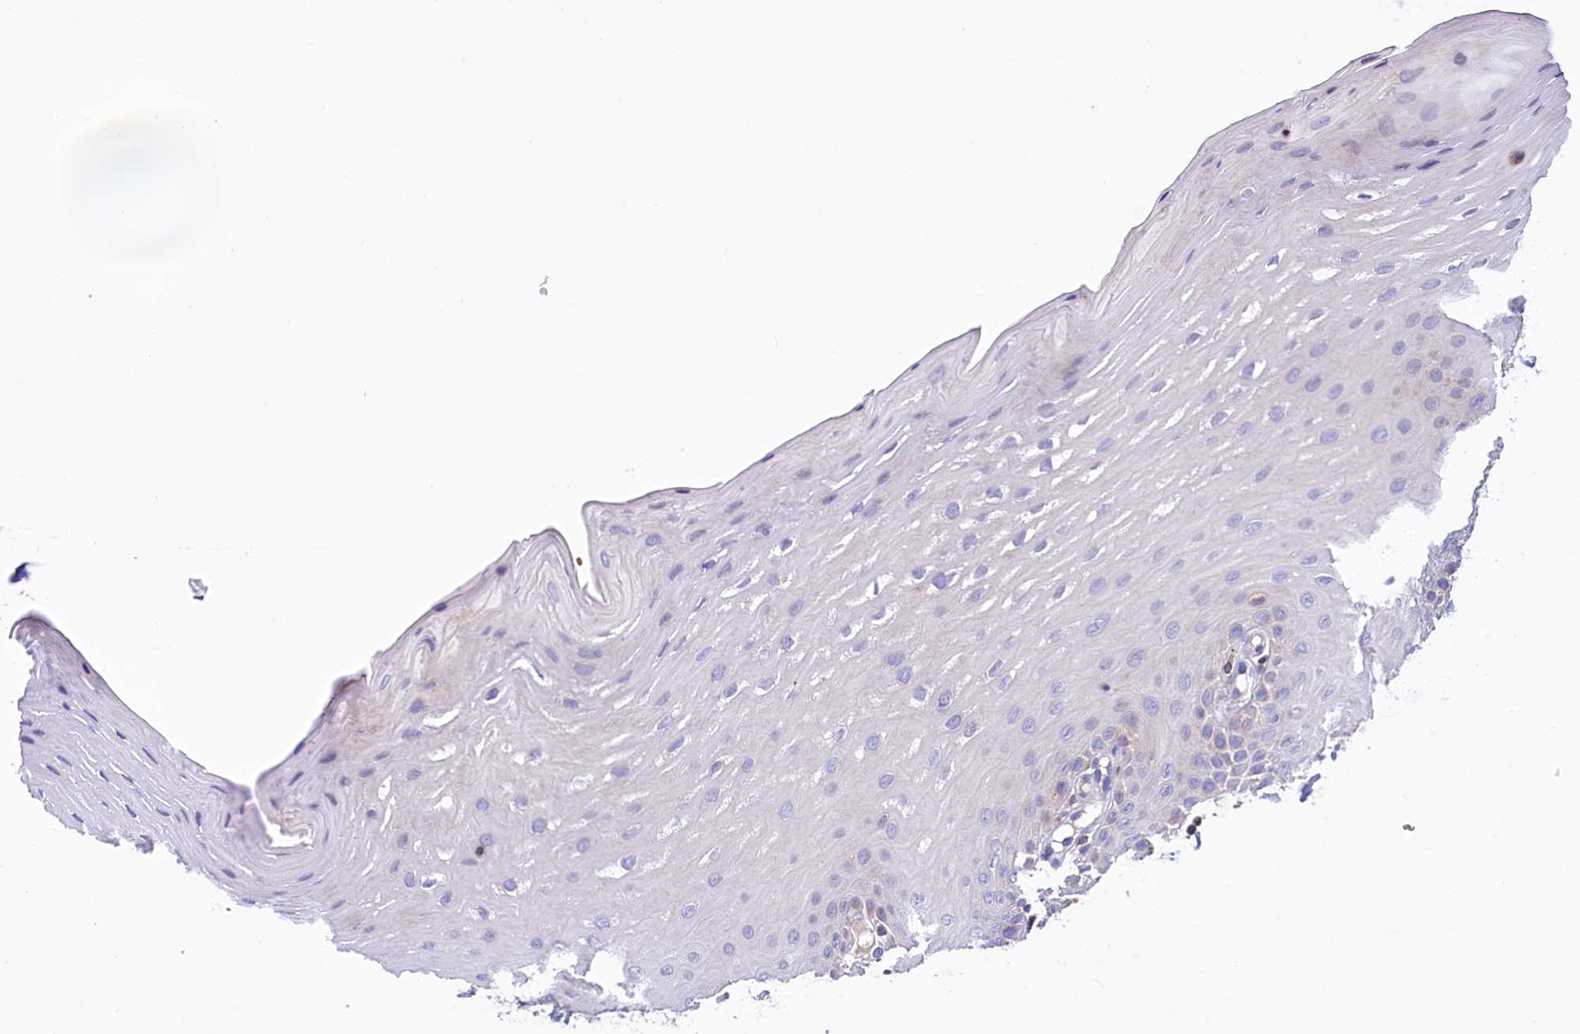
{"staining": {"intensity": "negative", "quantity": "none", "location": "none"}, "tissue": "oral mucosa", "cell_type": "Squamous epithelial cells", "image_type": "normal", "snomed": [{"axis": "morphology", "description": "Normal tissue, NOS"}, {"axis": "topography", "description": "Oral tissue"}], "caption": "This image is of unremarkable oral mucosa stained with immunohistochemistry to label a protein in brown with the nuclei are counter-stained blue. There is no positivity in squamous epithelial cells.", "gene": "HPS6", "patient": {"sex": "female", "age": 39}}